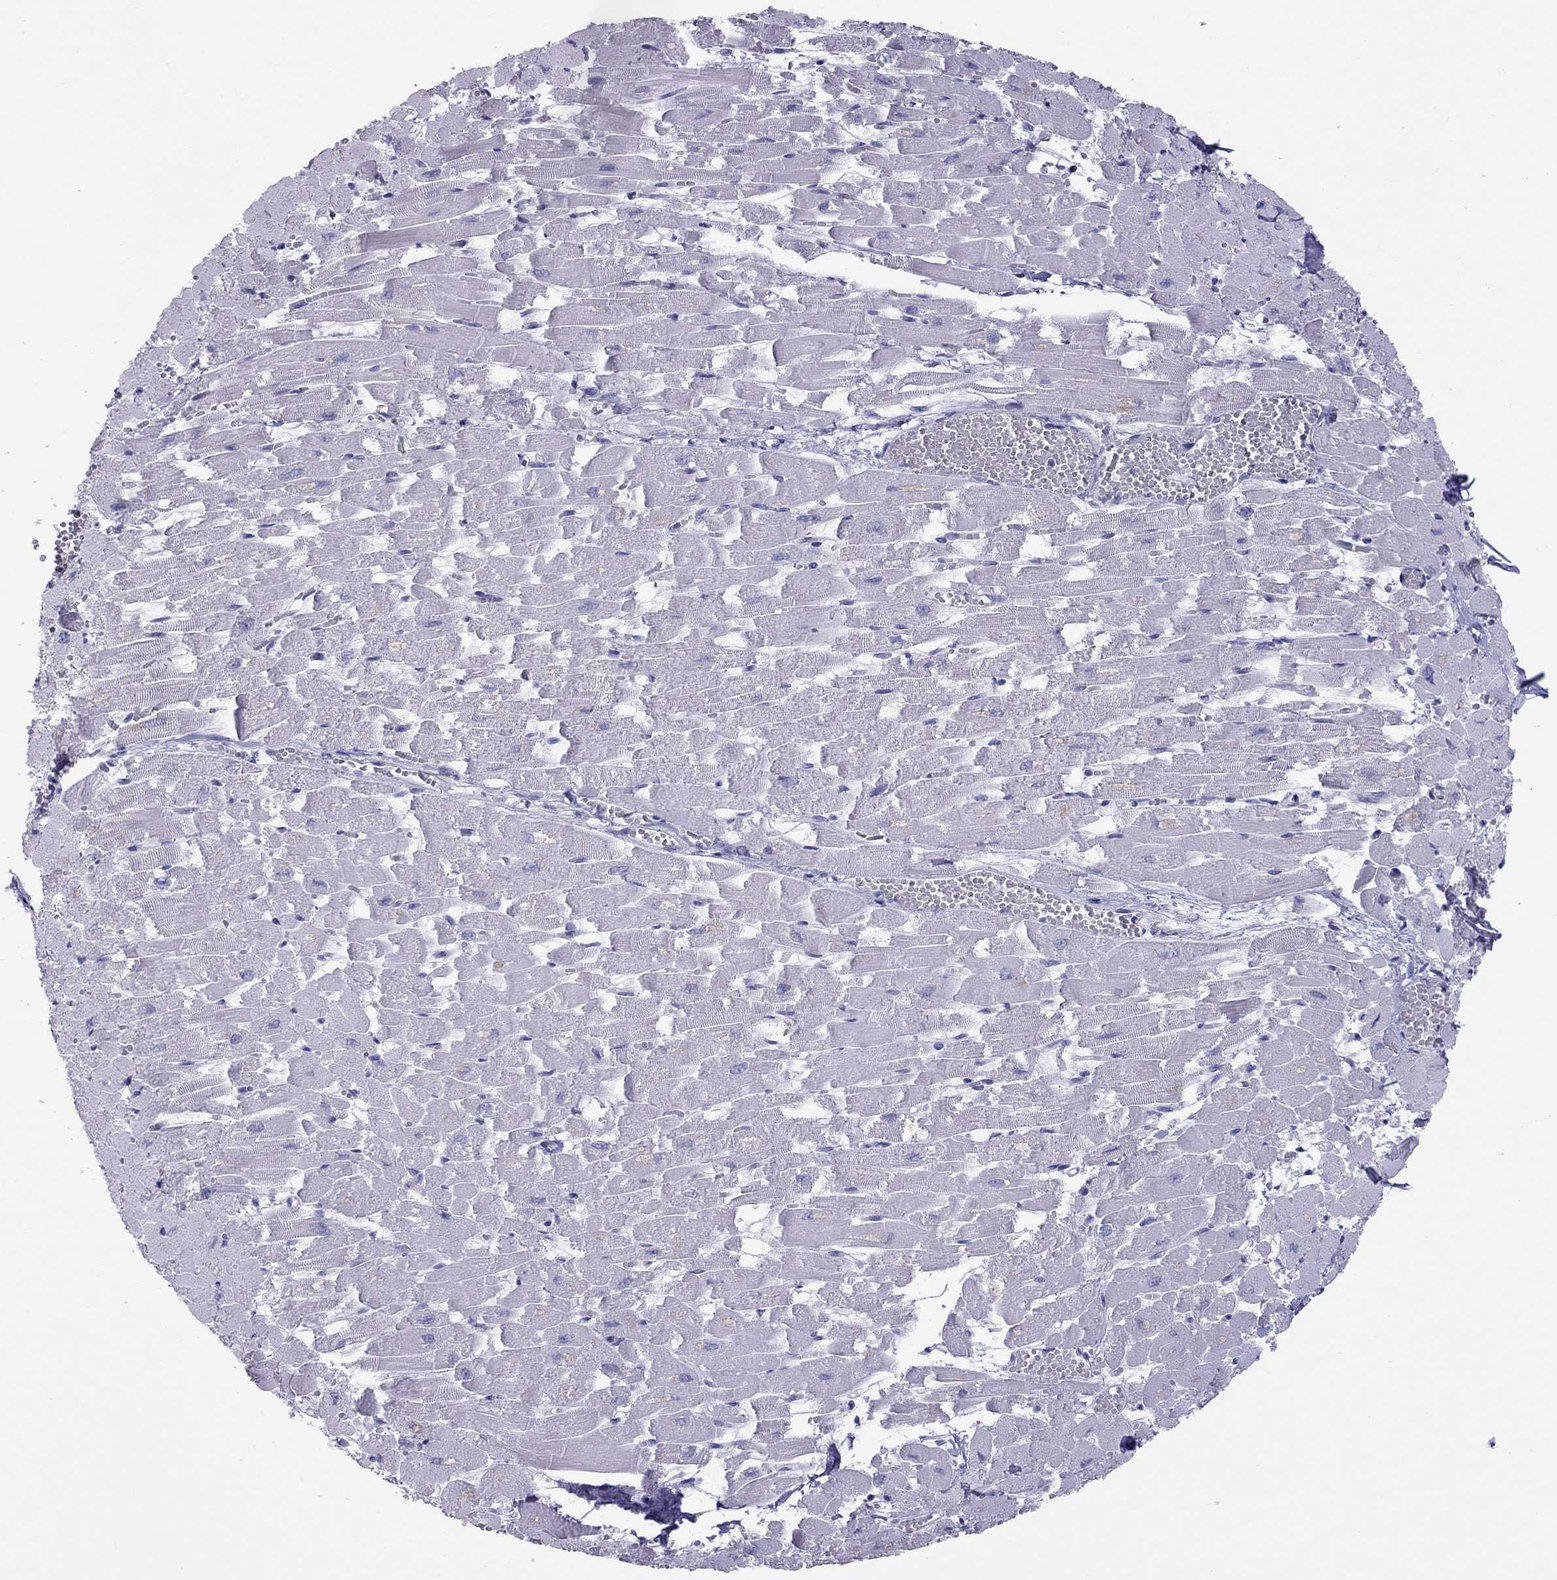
{"staining": {"intensity": "negative", "quantity": "none", "location": "none"}, "tissue": "heart muscle", "cell_type": "Cardiomyocytes", "image_type": "normal", "snomed": [{"axis": "morphology", "description": "Normal tissue, NOS"}, {"axis": "topography", "description": "Heart"}], "caption": "IHC image of benign heart muscle stained for a protein (brown), which shows no staining in cardiomyocytes. (Stains: DAB immunohistochemistry with hematoxylin counter stain, Microscopy: brightfield microscopy at high magnification).", "gene": "CHRNB3", "patient": {"sex": "female", "age": 52}}